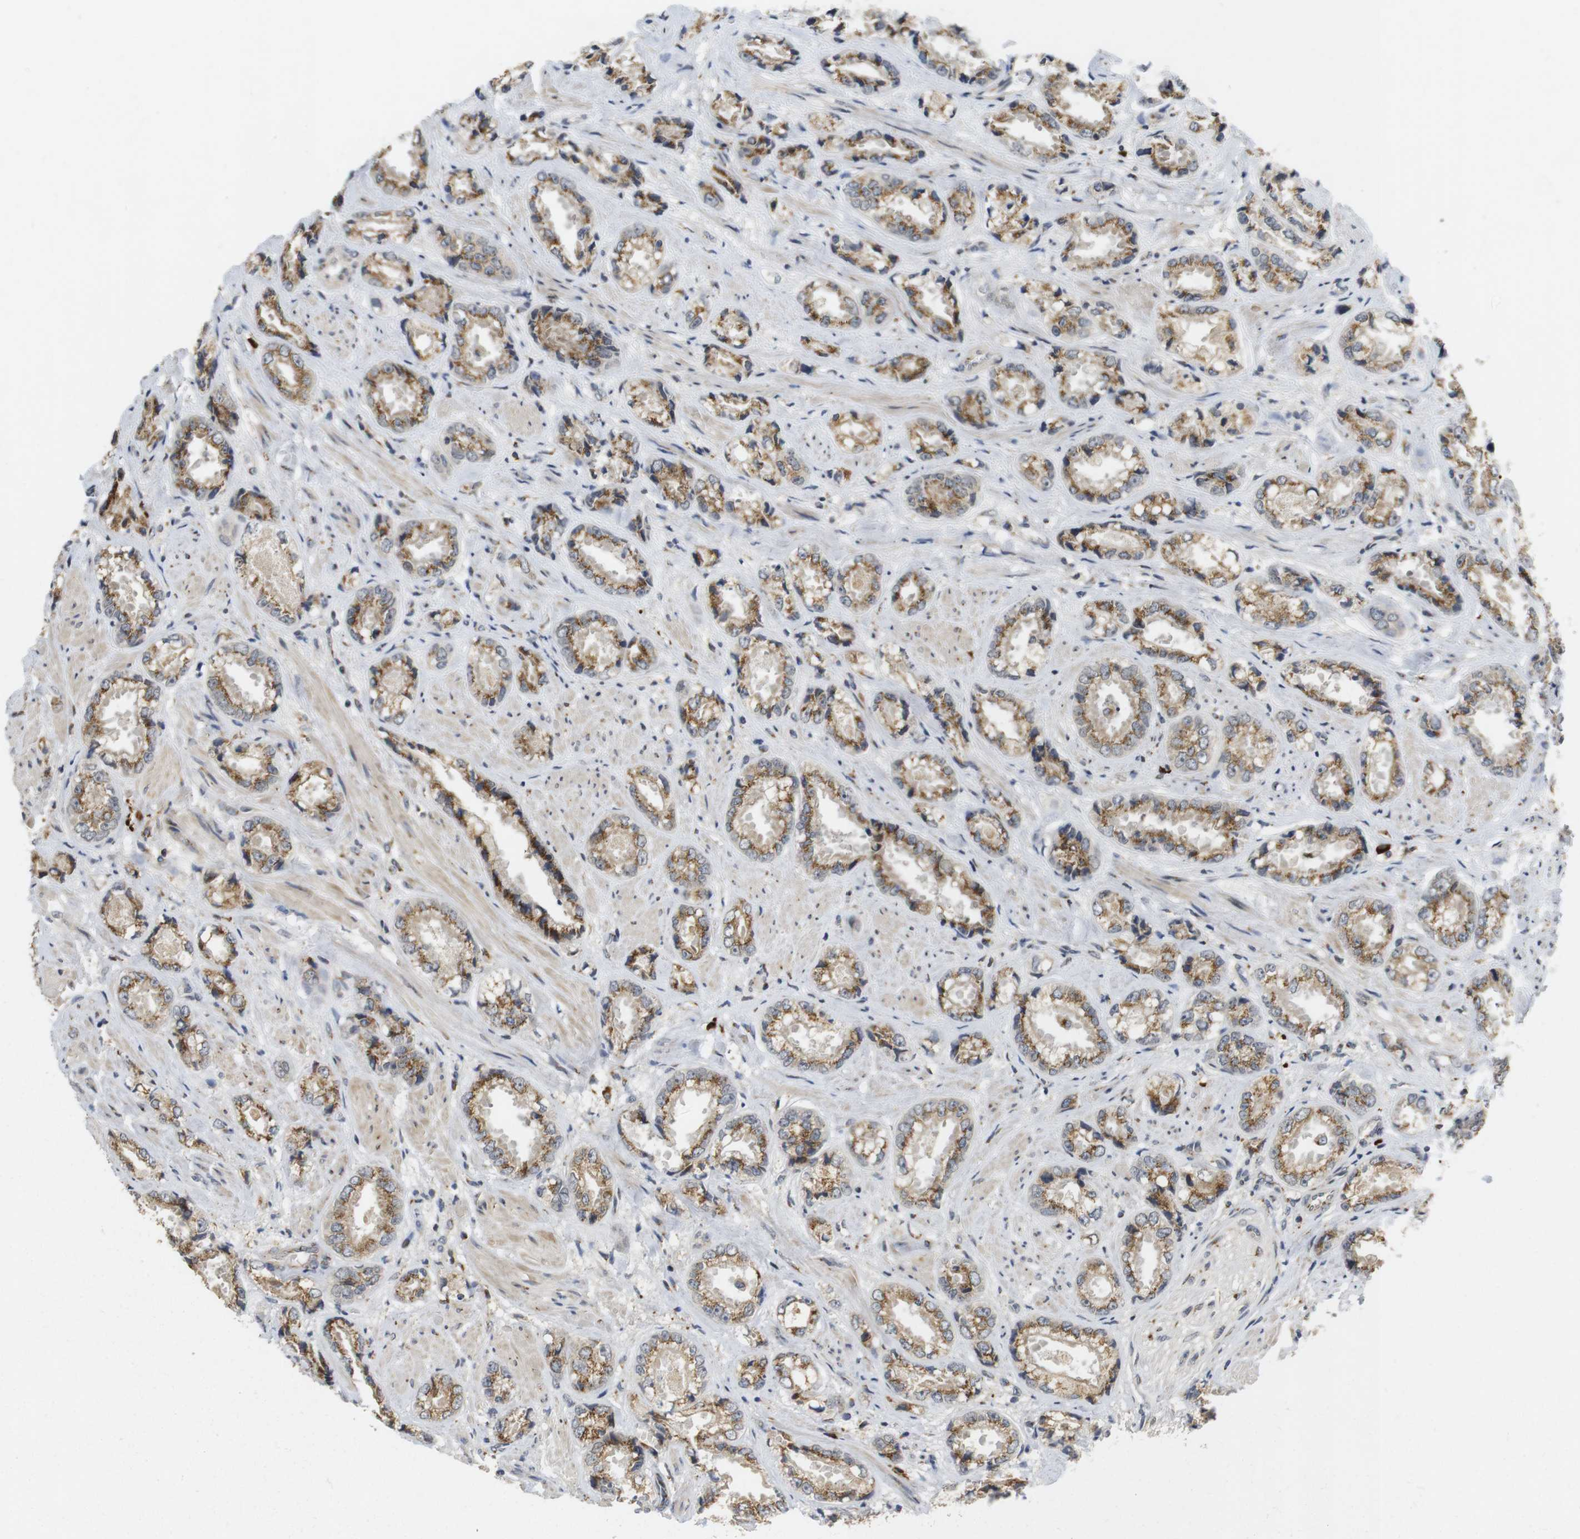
{"staining": {"intensity": "moderate", "quantity": ">75%", "location": "cytoplasmic/membranous"}, "tissue": "prostate cancer", "cell_type": "Tumor cells", "image_type": "cancer", "snomed": [{"axis": "morphology", "description": "Adenocarcinoma, High grade"}, {"axis": "topography", "description": "Prostate"}], "caption": "An immunohistochemistry photomicrograph of neoplastic tissue is shown. Protein staining in brown labels moderate cytoplasmic/membranous positivity in prostate adenocarcinoma (high-grade) within tumor cells.", "gene": "ZFPL1", "patient": {"sex": "male", "age": 61}}